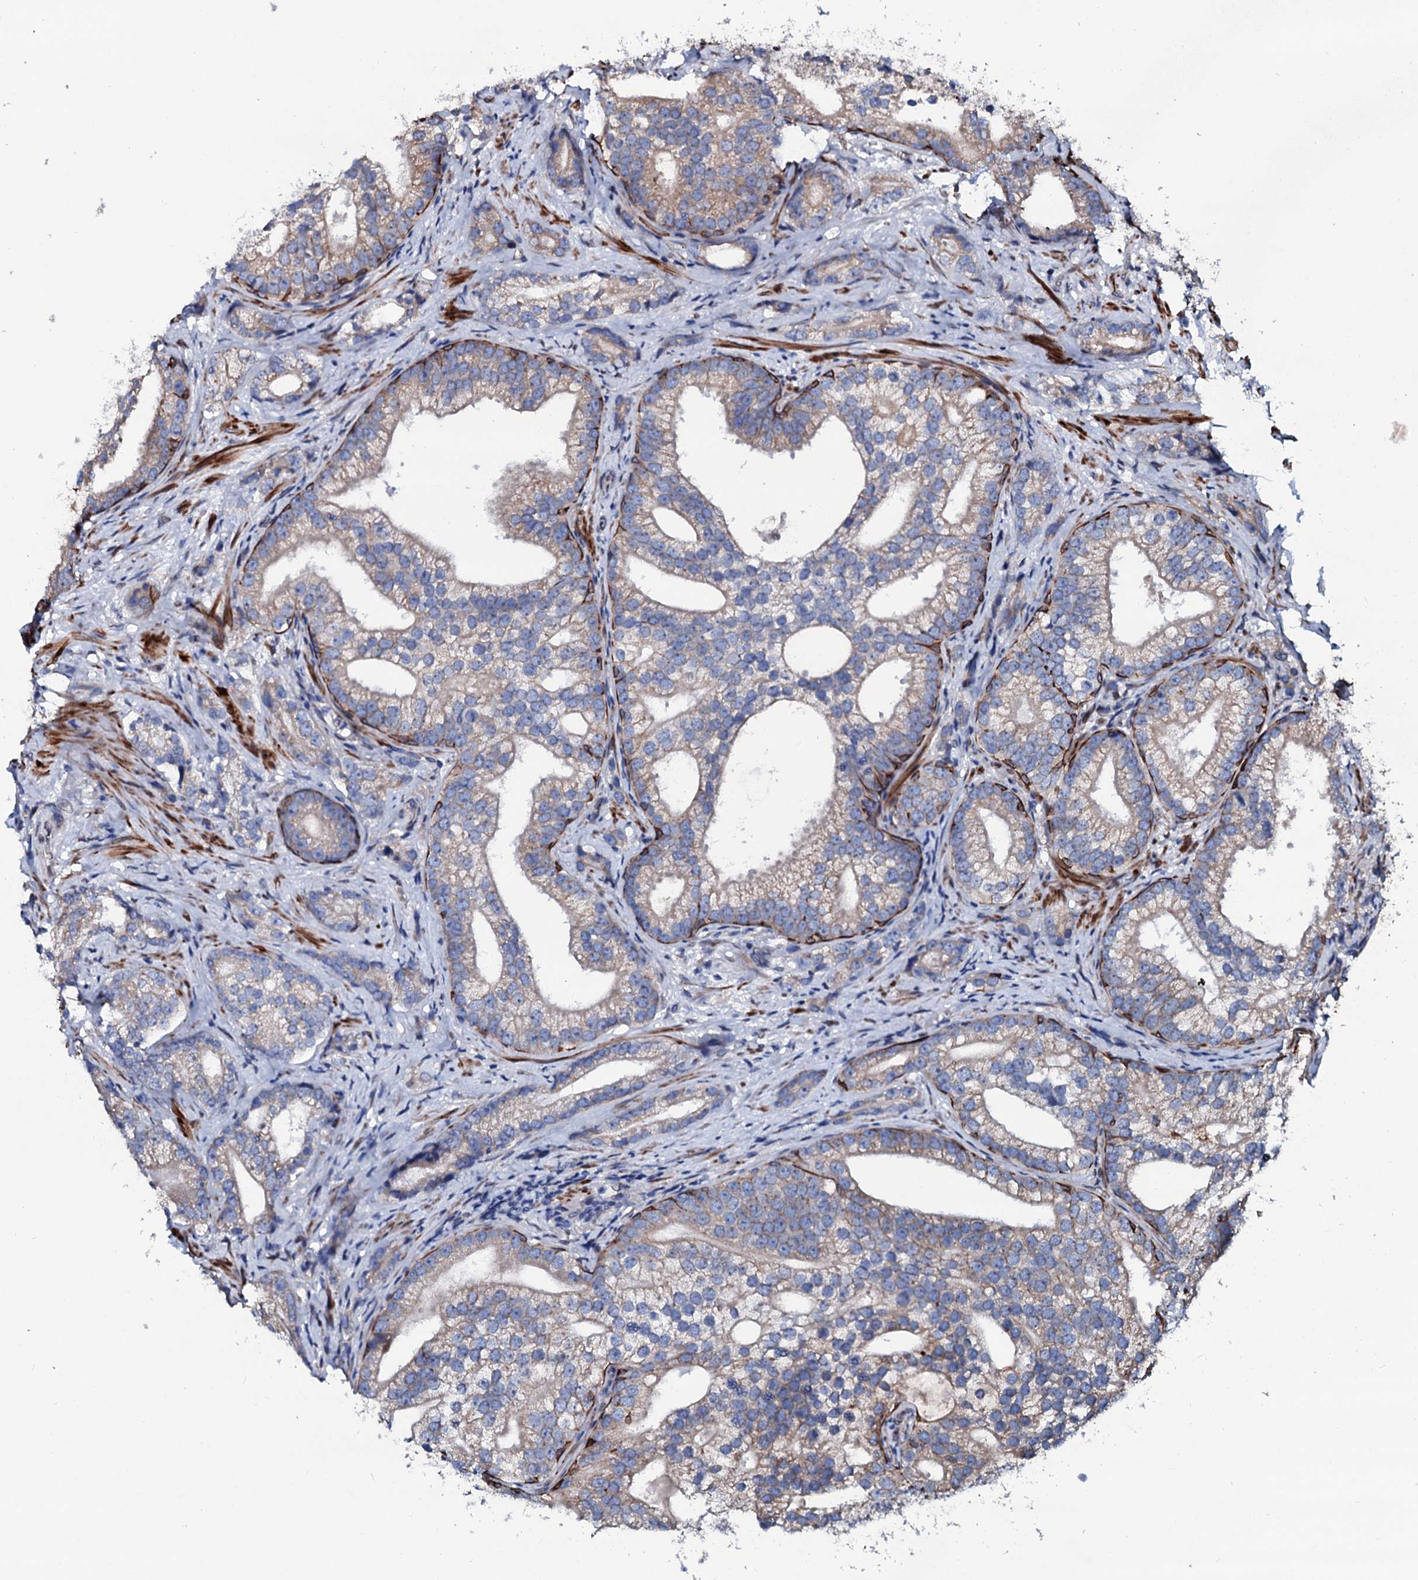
{"staining": {"intensity": "weak", "quantity": ">75%", "location": "cytoplasmic/membranous"}, "tissue": "prostate cancer", "cell_type": "Tumor cells", "image_type": "cancer", "snomed": [{"axis": "morphology", "description": "Adenocarcinoma, High grade"}, {"axis": "topography", "description": "Prostate"}], "caption": "IHC (DAB (3,3'-diaminobenzidine)) staining of human high-grade adenocarcinoma (prostate) demonstrates weak cytoplasmic/membranous protein expression in approximately >75% of tumor cells.", "gene": "NRP2", "patient": {"sex": "male", "age": 75}}